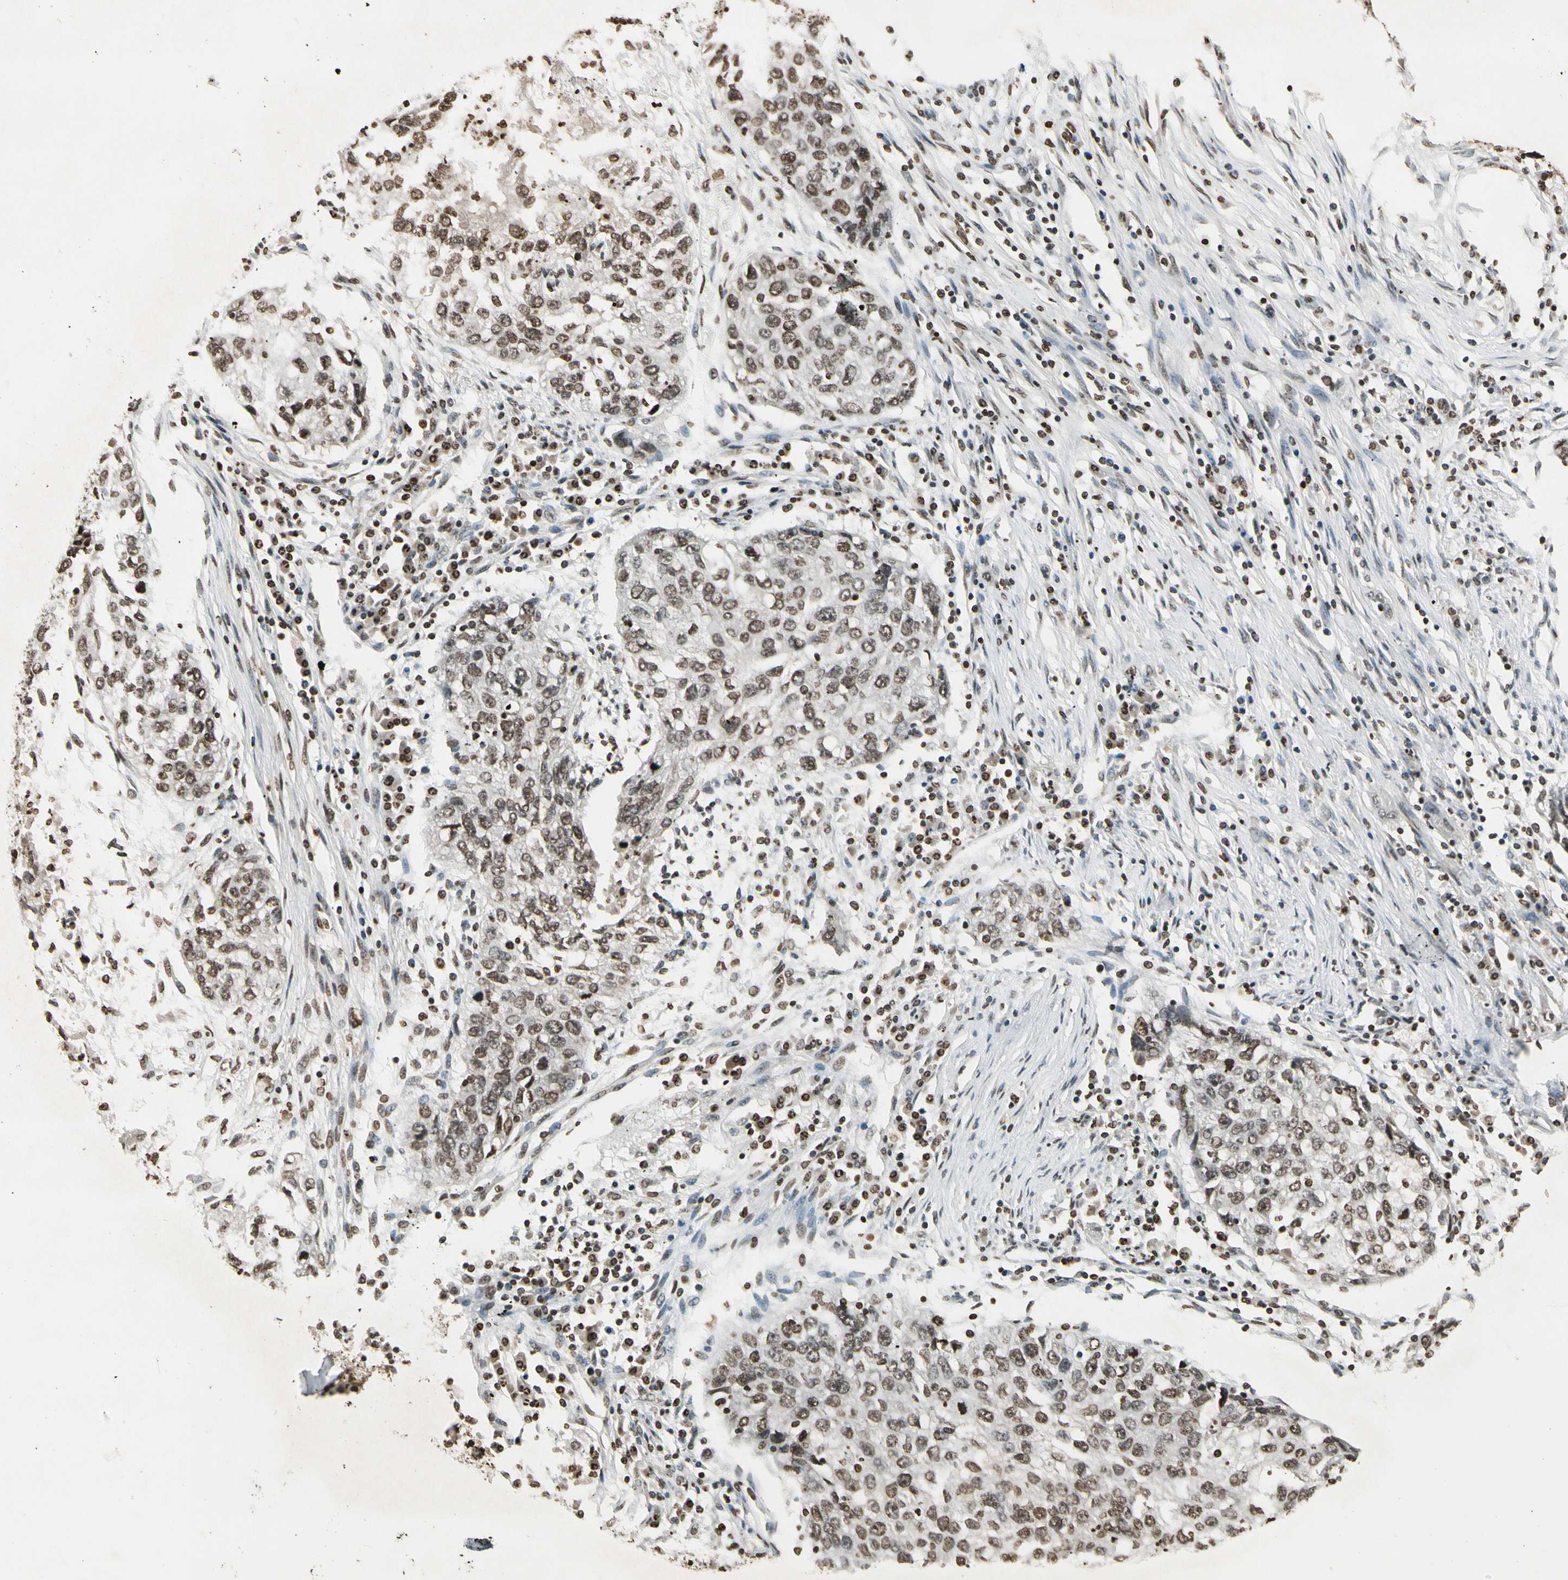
{"staining": {"intensity": "moderate", "quantity": ">75%", "location": "nuclear"}, "tissue": "lung cancer", "cell_type": "Tumor cells", "image_type": "cancer", "snomed": [{"axis": "morphology", "description": "Squamous cell carcinoma, NOS"}, {"axis": "topography", "description": "Lung"}], "caption": "This is an image of immunohistochemistry (IHC) staining of lung cancer, which shows moderate positivity in the nuclear of tumor cells.", "gene": "RORA", "patient": {"sex": "female", "age": 63}}